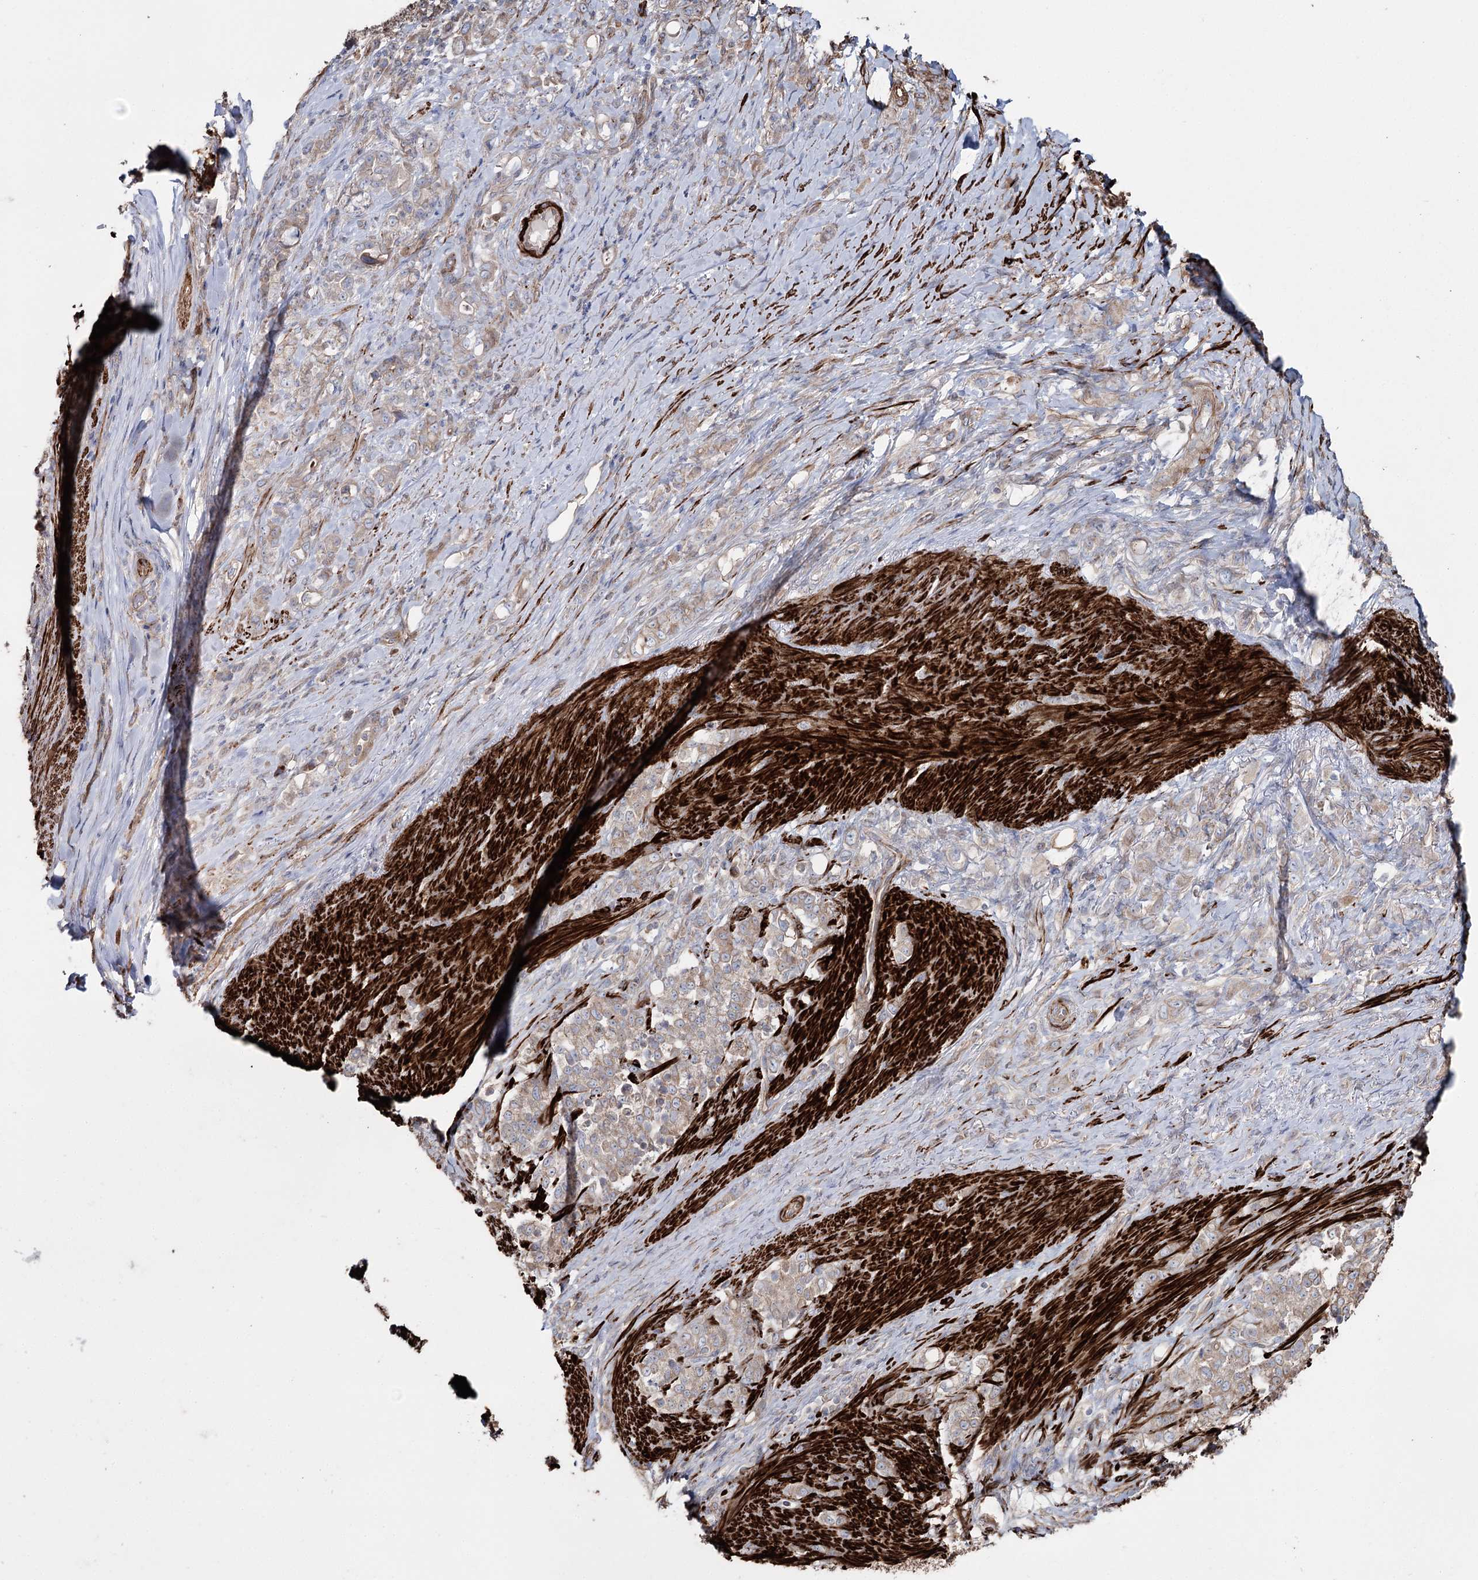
{"staining": {"intensity": "weak", "quantity": ">75%", "location": "cytoplasmic/membranous"}, "tissue": "stomach cancer", "cell_type": "Tumor cells", "image_type": "cancer", "snomed": [{"axis": "morphology", "description": "Adenocarcinoma, NOS"}, {"axis": "topography", "description": "Stomach"}], "caption": "Immunohistochemical staining of stomach adenocarcinoma shows low levels of weak cytoplasmic/membranous staining in about >75% of tumor cells. Using DAB (3,3'-diaminobenzidine) (brown) and hematoxylin (blue) stains, captured at high magnification using brightfield microscopy.", "gene": "SUMF1", "patient": {"sex": "female", "age": 79}}